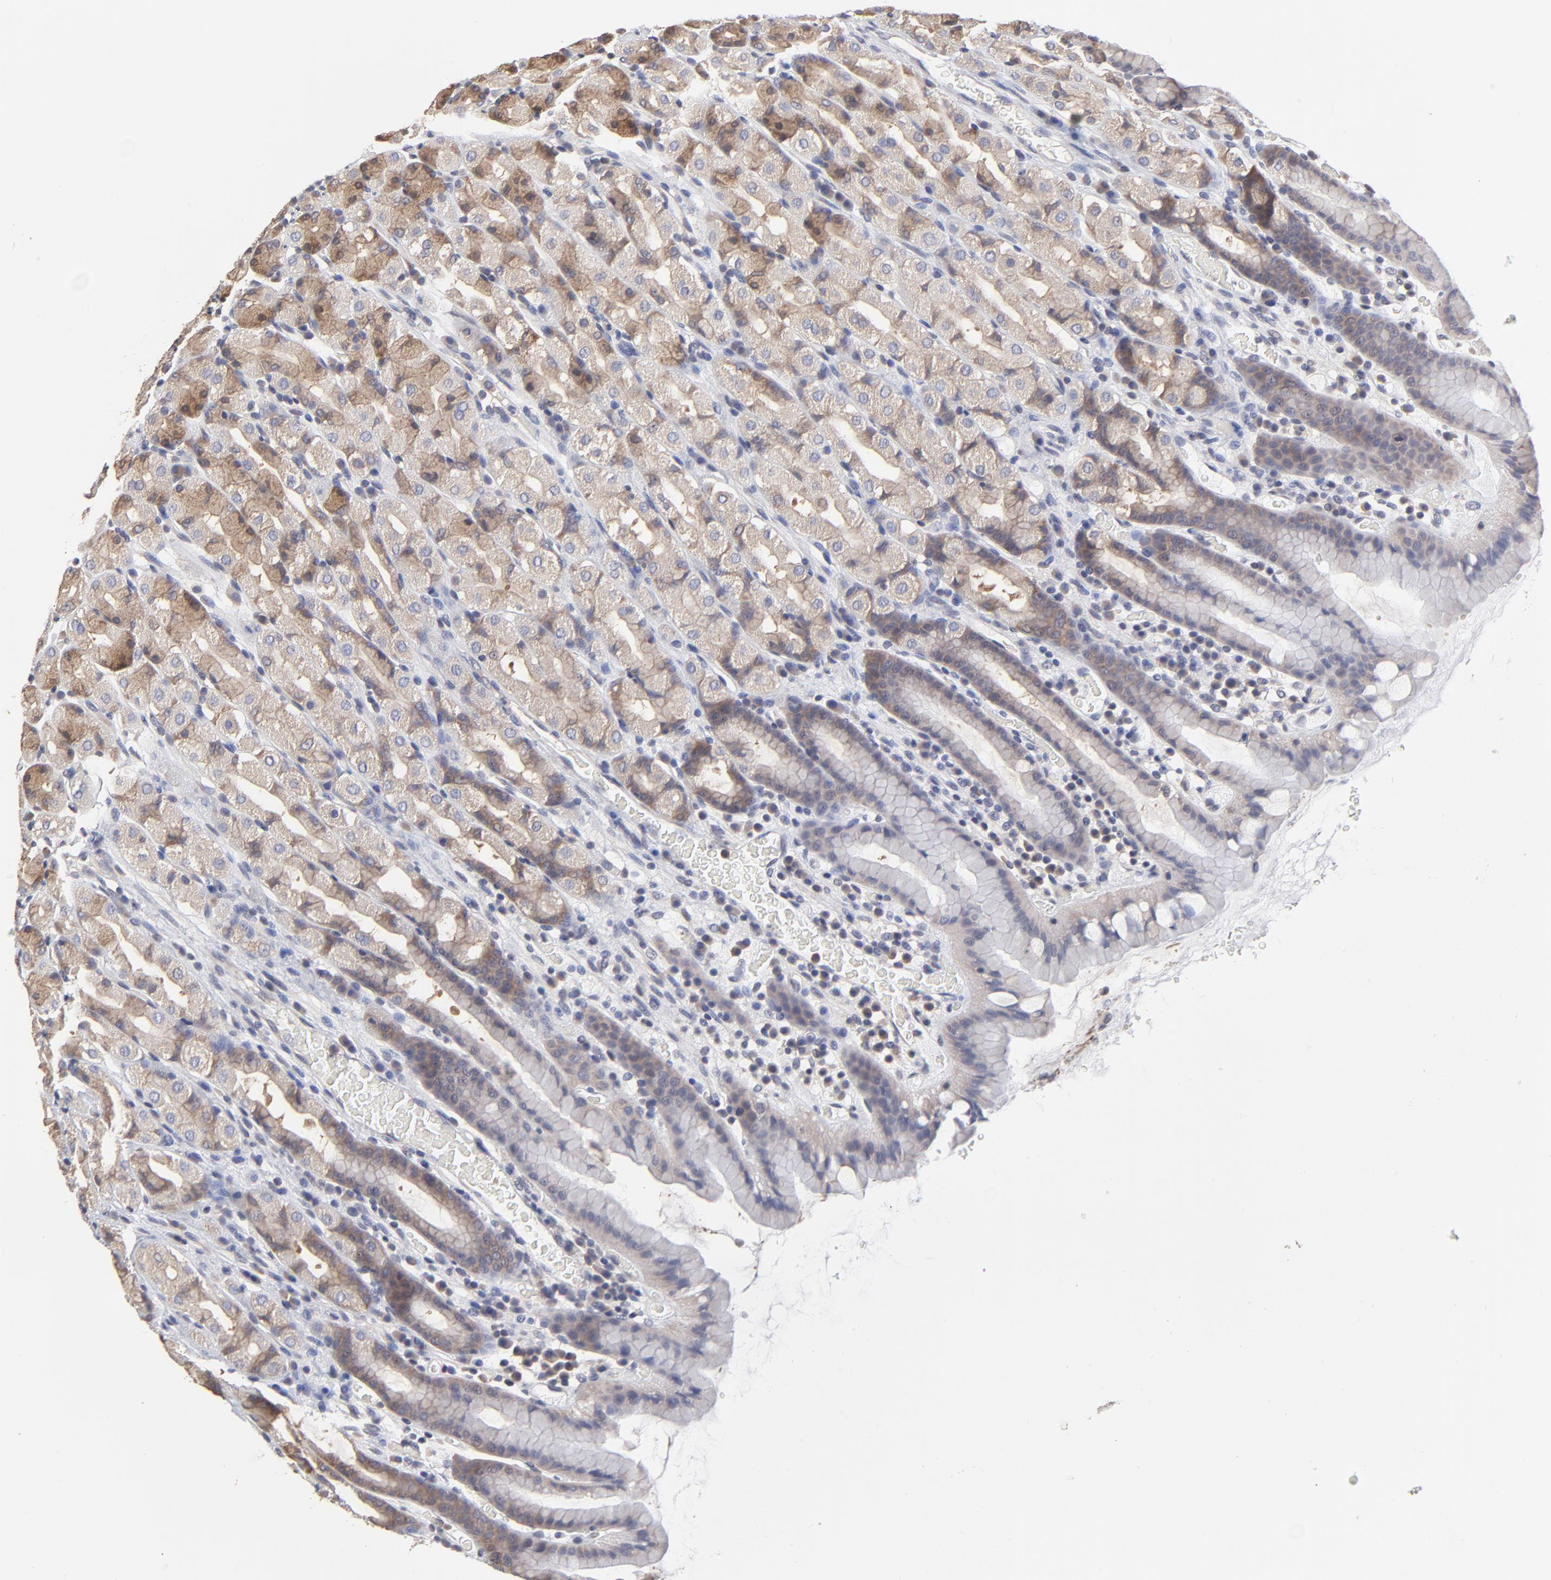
{"staining": {"intensity": "moderate", "quantity": "25%-75%", "location": "cytoplasmic/membranous"}, "tissue": "stomach", "cell_type": "Glandular cells", "image_type": "normal", "snomed": [{"axis": "morphology", "description": "Normal tissue, NOS"}, {"axis": "topography", "description": "Stomach, upper"}], "caption": "Stomach stained with DAB IHC exhibits medium levels of moderate cytoplasmic/membranous positivity in about 25%-75% of glandular cells.", "gene": "CCT2", "patient": {"sex": "male", "age": 68}}